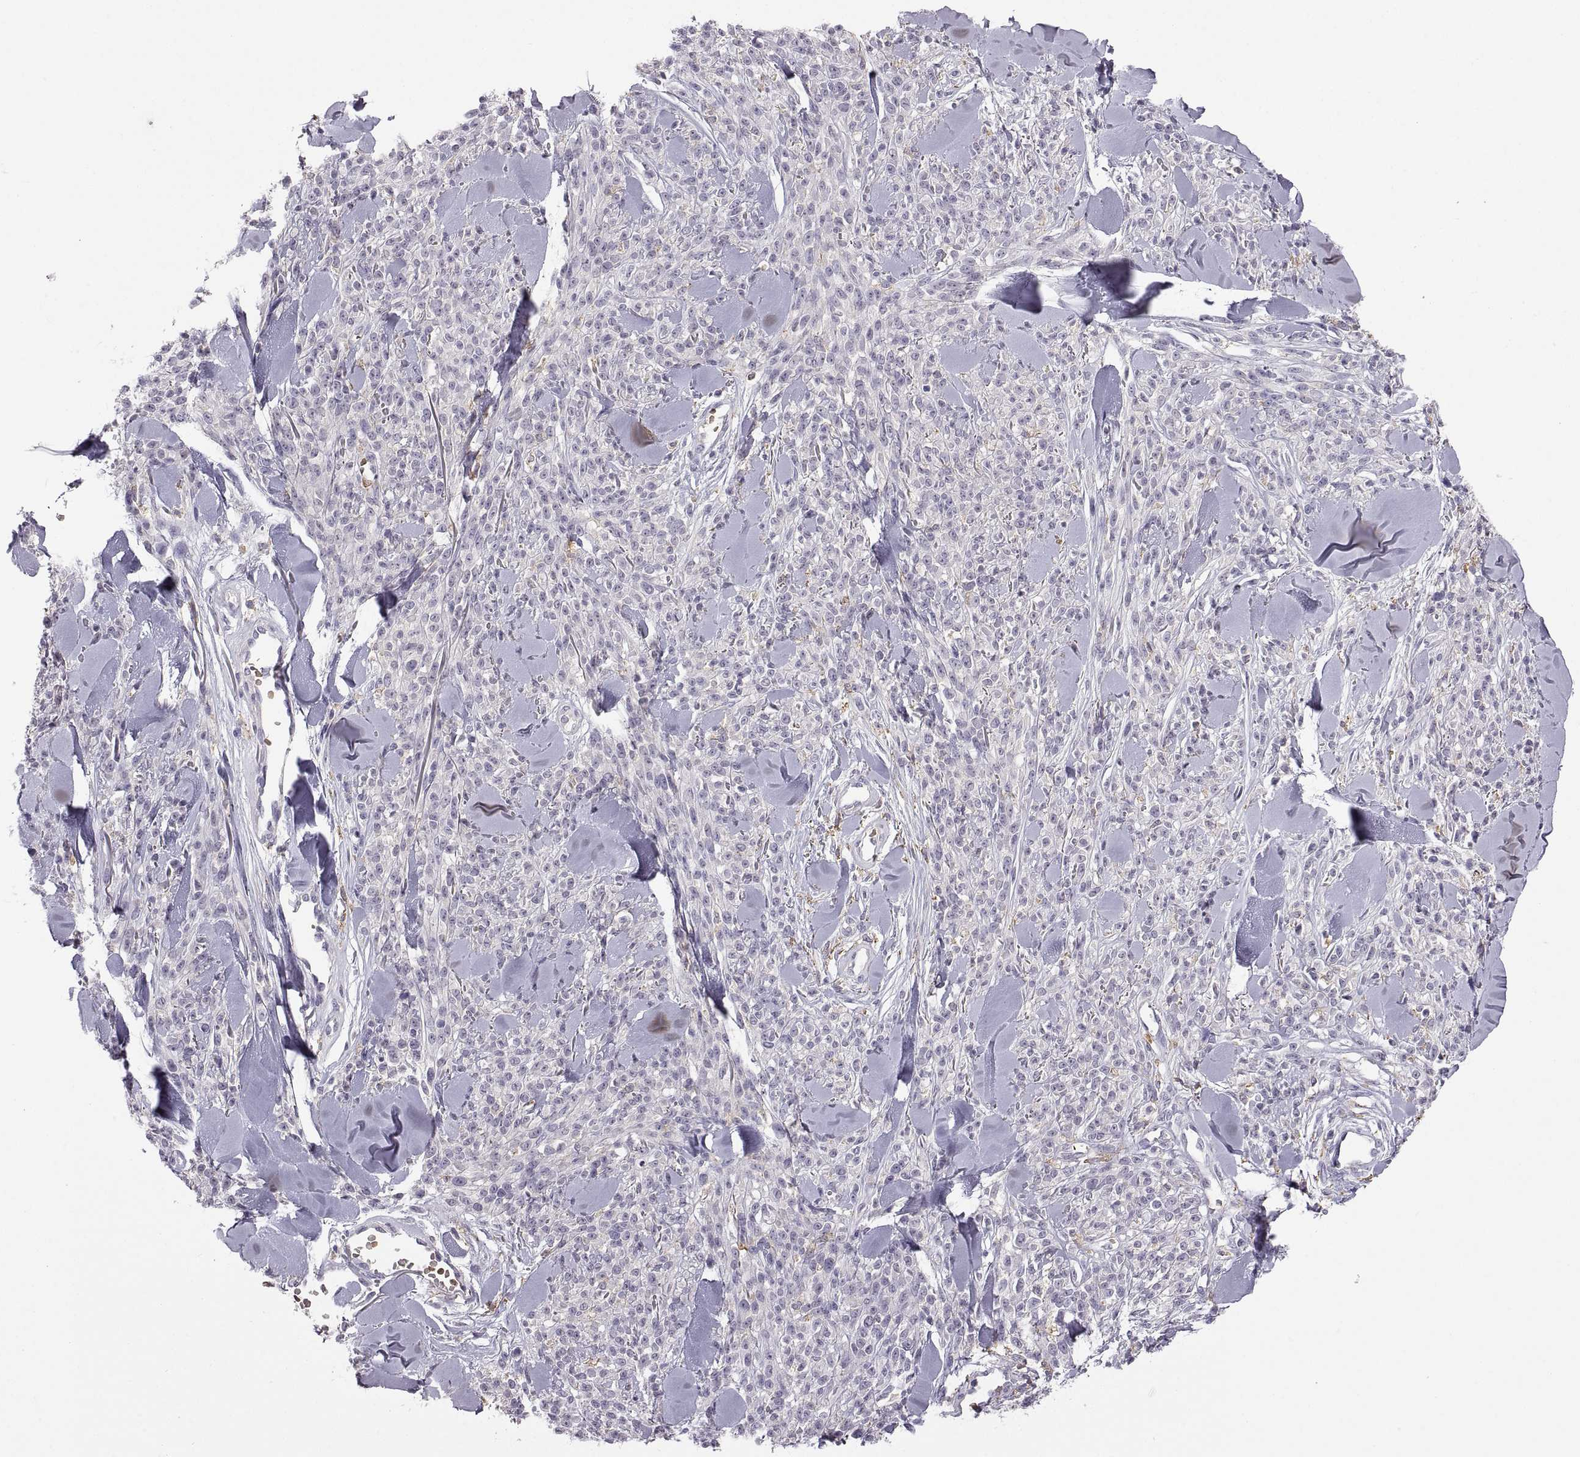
{"staining": {"intensity": "negative", "quantity": "none", "location": "none"}, "tissue": "melanoma", "cell_type": "Tumor cells", "image_type": "cancer", "snomed": [{"axis": "morphology", "description": "Malignant melanoma, NOS"}, {"axis": "topography", "description": "Skin"}, {"axis": "topography", "description": "Skin of trunk"}], "caption": "IHC image of melanoma stained for a protein (brown), which reveals no staining in tumor cells.", "gene": "MEIOC", "patient": {"sex": "male", "age": 74}}